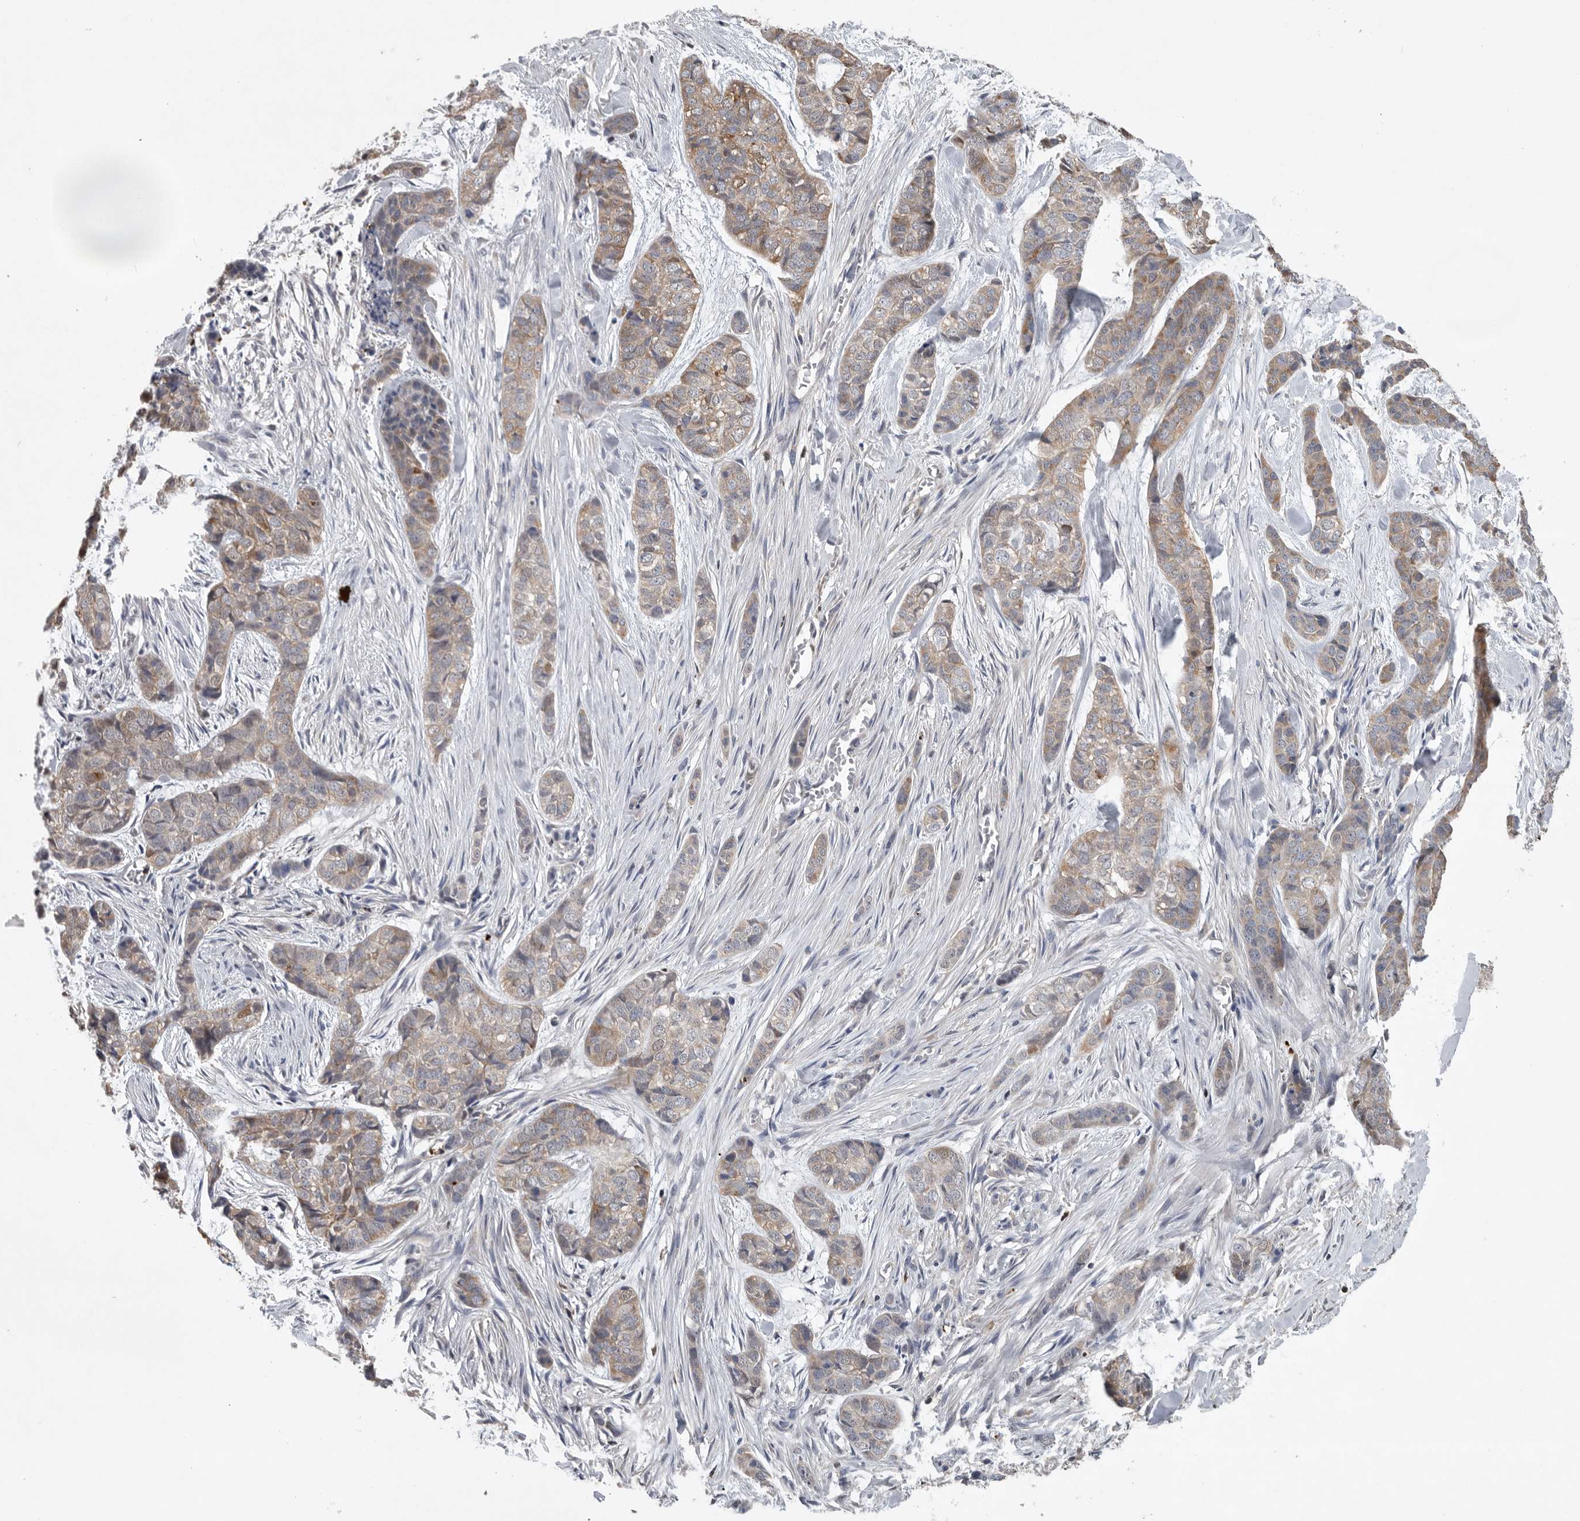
{"staining": {"intensity": "weak", "quantity": ">75%", "location": "cytoplasmic/membranous"}, "tissue": "skin cancer", "cell_type": "Tumor cells", "image_type": "cancer", "snomed": [{"axis": "morphology", "description": "Basal cell carcinoma"}, {"axis": "topography", "description": "Skin"}], "caption": "This photomicrograph demonstrates immunohistochemistry staining of basal cell carcinoma (skin), with low weak cytoplasmic/membranous positivity in about >75% of tumor cells.", "gene": "PDCD4", "patient": {"sex": "female", "age": 64}}